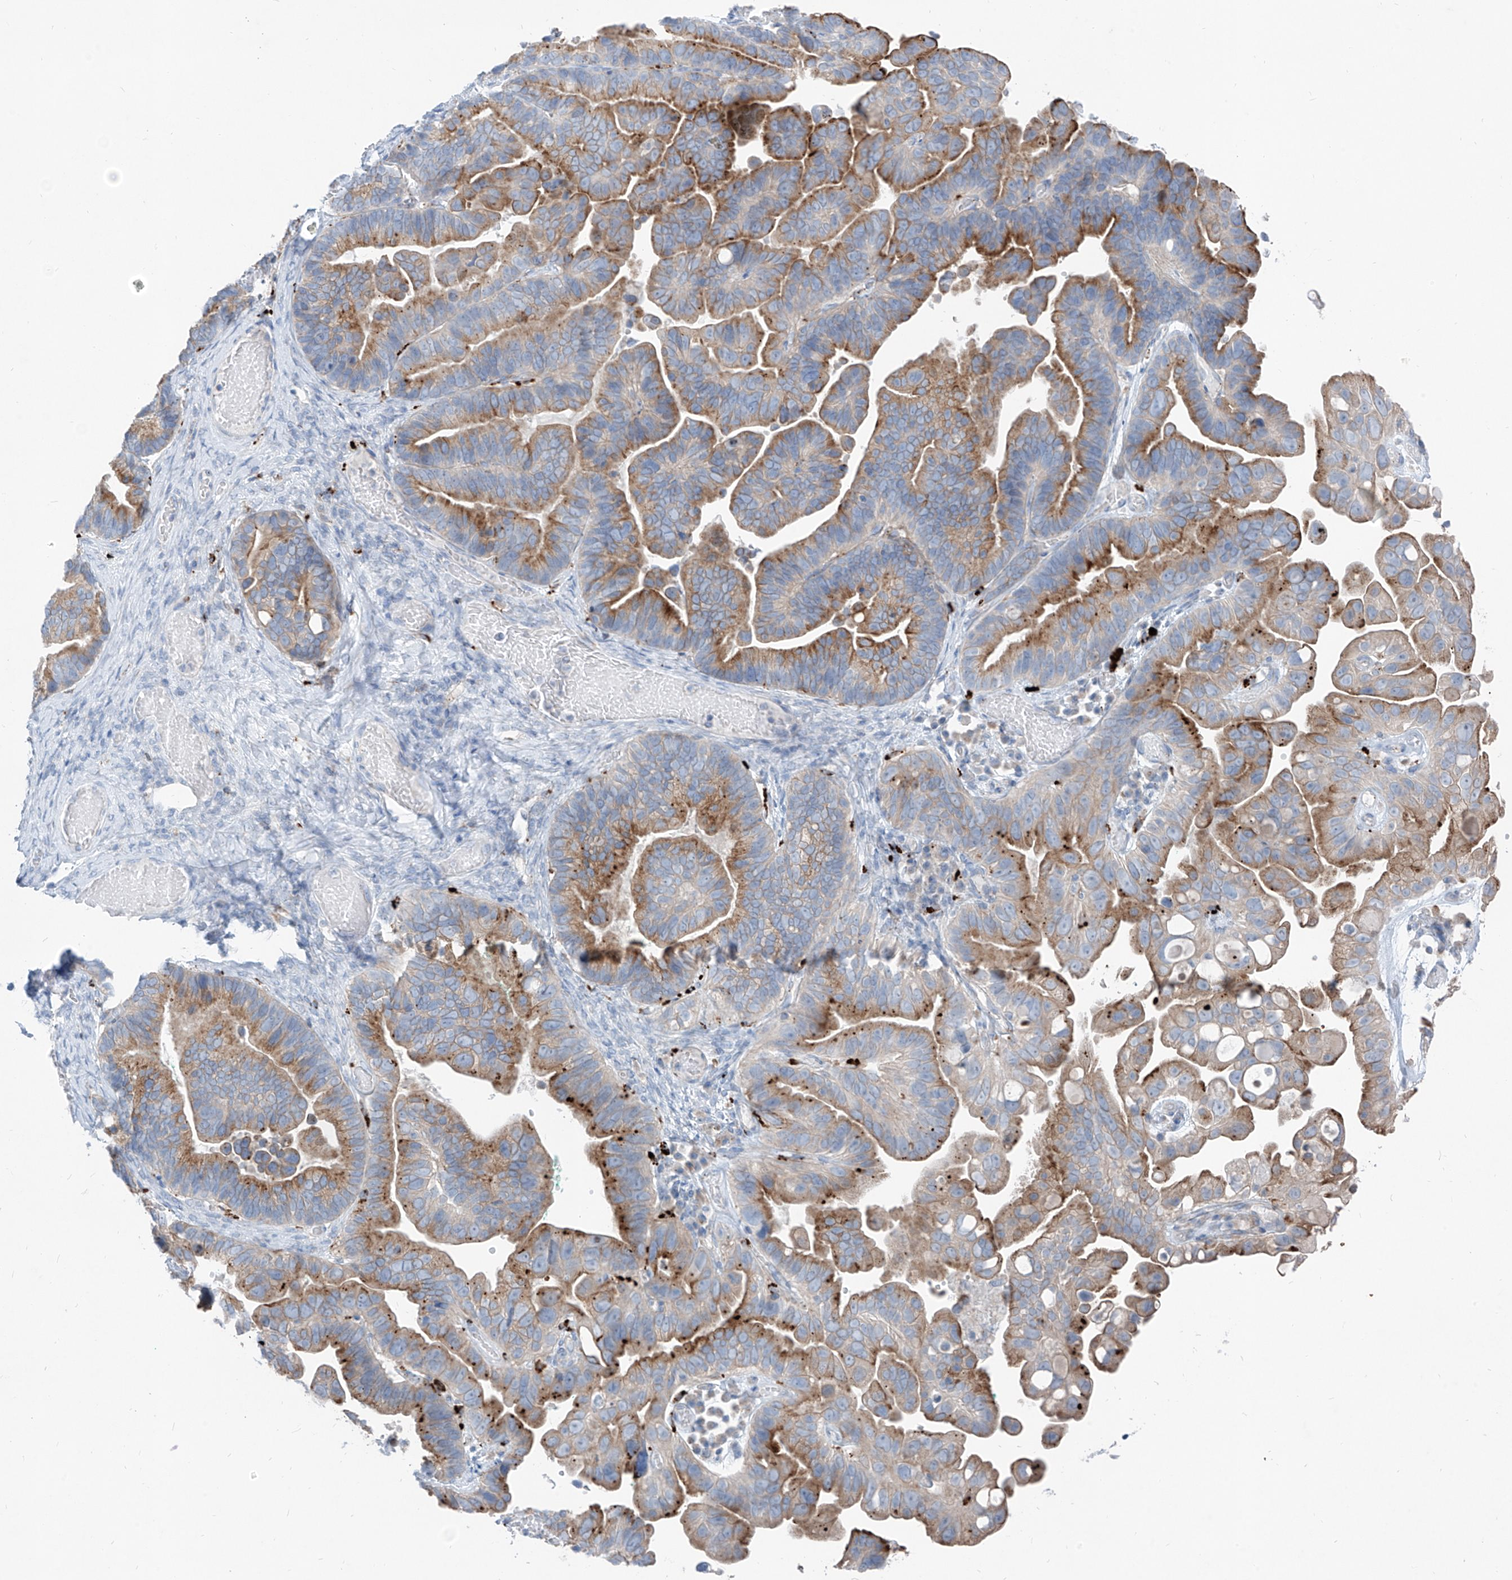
{"staining": {"intensity": "moderate", "quantity": ">75%", "location": "cytoplasmic/membranous"}, "tissue": "ovarian cancer", "cell_type": "Tumor cells", "image_type": "cancer", "snomed": [{"axis": "morphology", "description": "Cystadenocarcinoma, serous, NOS"}, {"axis": "topography", "description": "Ovary"}], "caption": "Ovarian cancer (serous cystadenocarcinoma) stained with immunohistochemistry demonstrates moderate cytoplasmic/membranous staining in about >75% of tumor cells.", "gene": "GPR137C", "patient": {"sex": "female", "age": 56}}